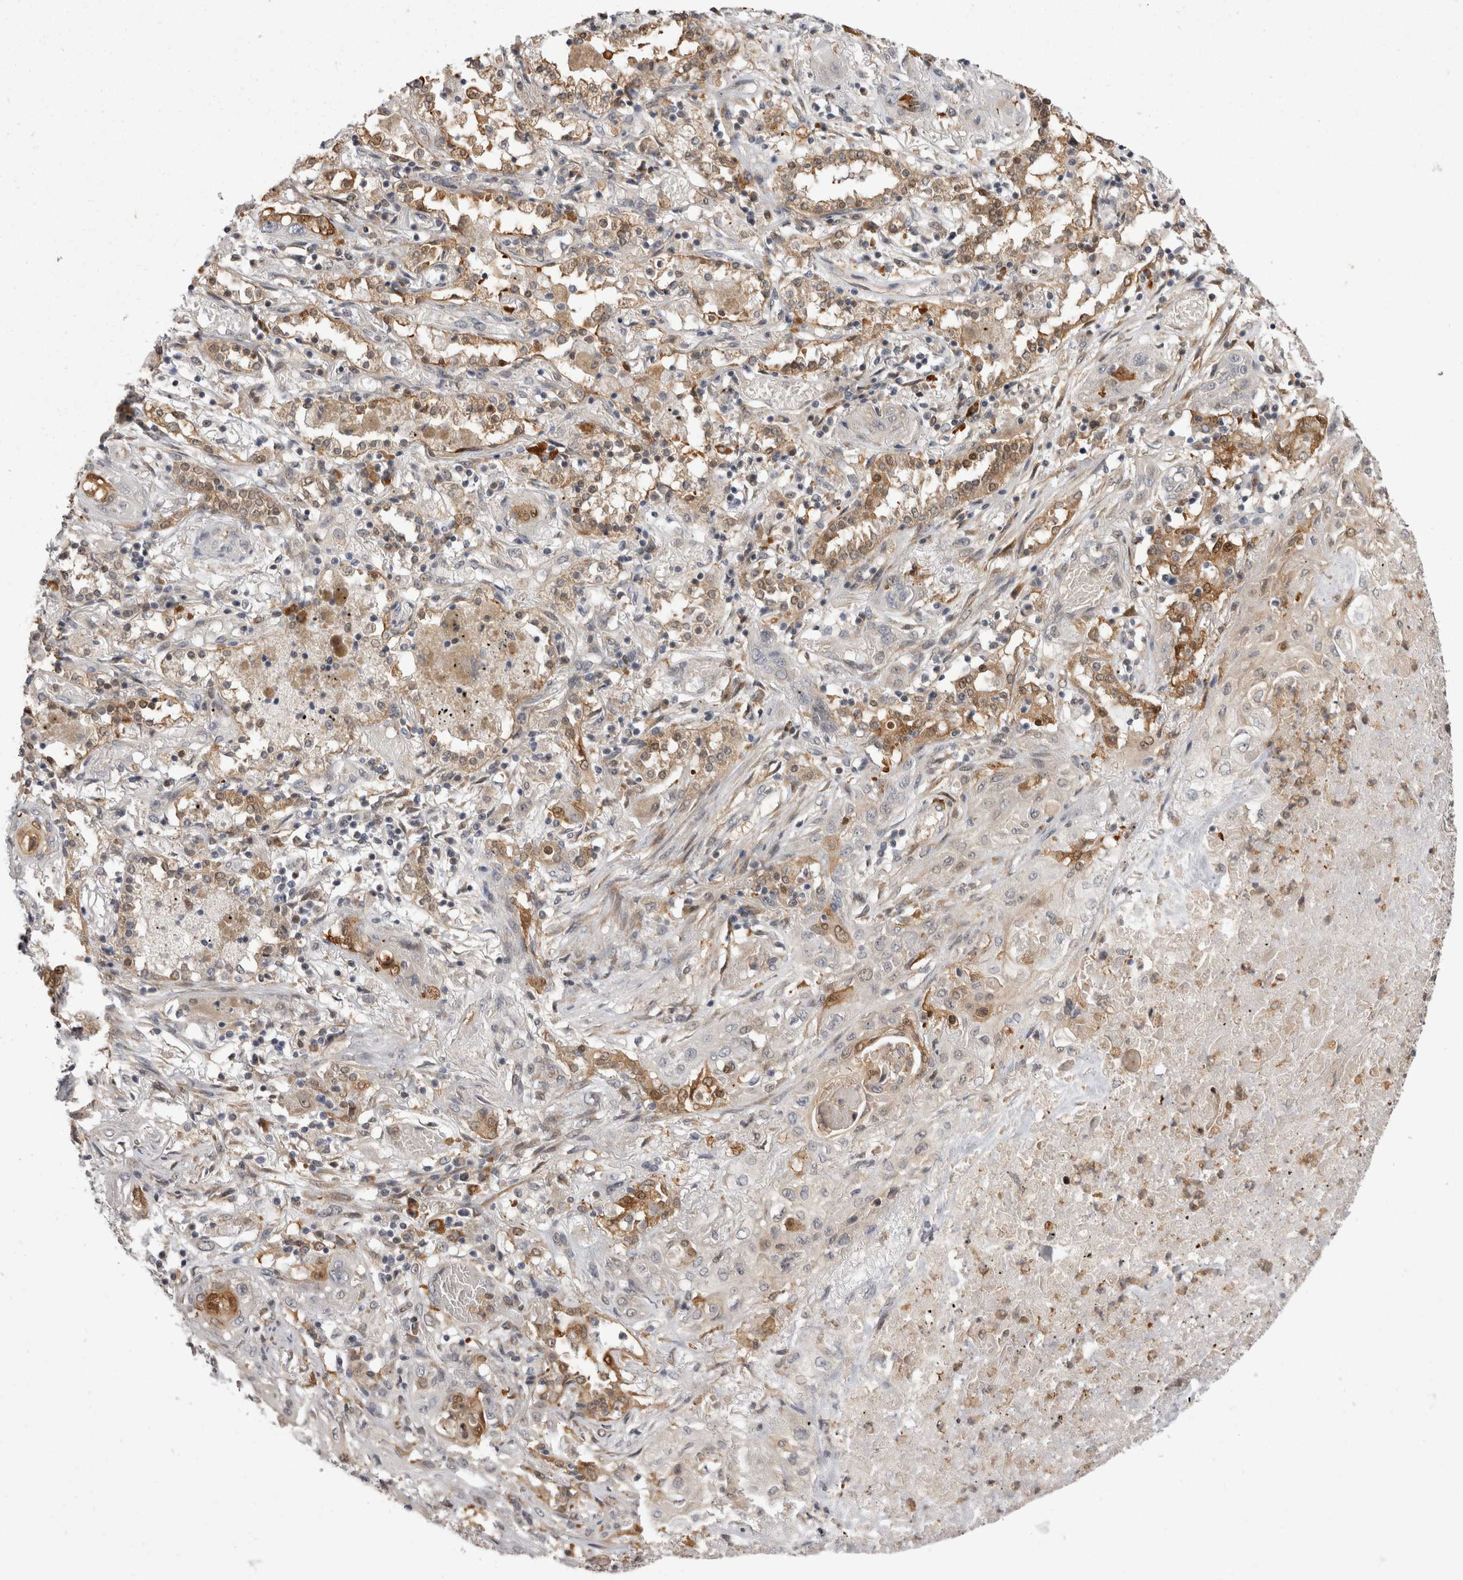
{"staining": {"intensity": "negative", "quantity": "none", "location": "none"}, "tissue": "lung cancer", "cell_type": "Tumor cells", "image_type": "cancer", "snomed": [{"axis": "morphology", "description": "Squamous cell carcinoma, NOS"}, {"axis": "topography", "description": "Lung"}], "caption": "Tumor cells are negative for protein expression in human lung cancer (squamous cell carcinoma).", "gene": "CHIC2", "patient": {"sex": "female", "age": 47}}